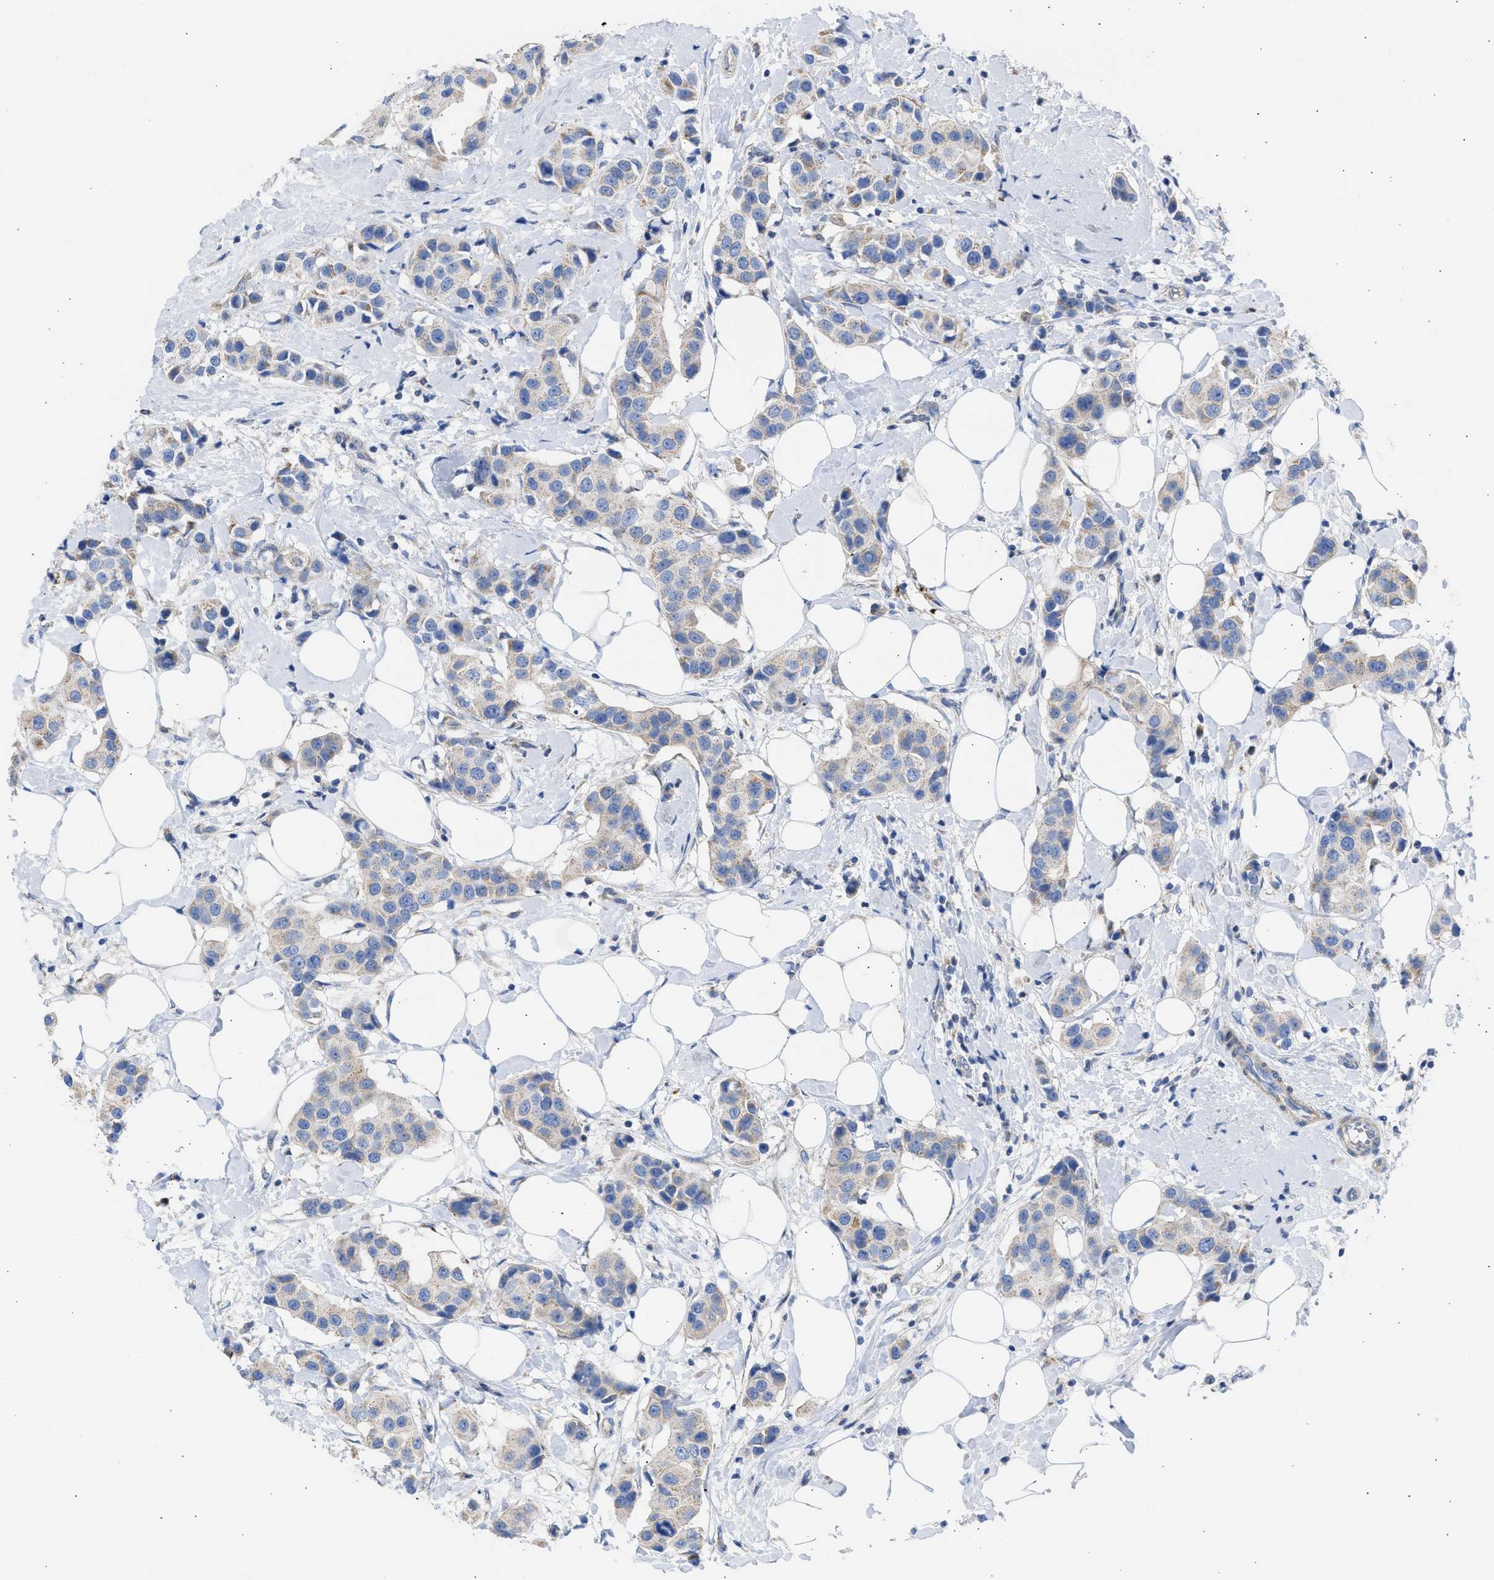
{"staining": {"intensity": "weak", "quantity": "25%-75%", "location": "cytoplasmic/membranous"}, "tissue": "breast cancer", "cell_type": "Tumor cells", "image_type": "cancer", "snomed": [{"axis": "morphology", "description": "Normal tissue, NOS"}, {"axis": "morphology", "description": "Duct carcinoma"}, {"axis": "topography", "description": "Breast"}], "caption": "Immunohistochemical staining of human infiltrating ductal carcinoma (breast) displays weak cytoplasmic/membranous protein expression in about 25%-75% of tumor cells. Immunohistochemistry stains the protein of interest in brown and the nuclei are stained blue.", "gene": "BTG3", "patient": {"sex": "female", "age": 39}}